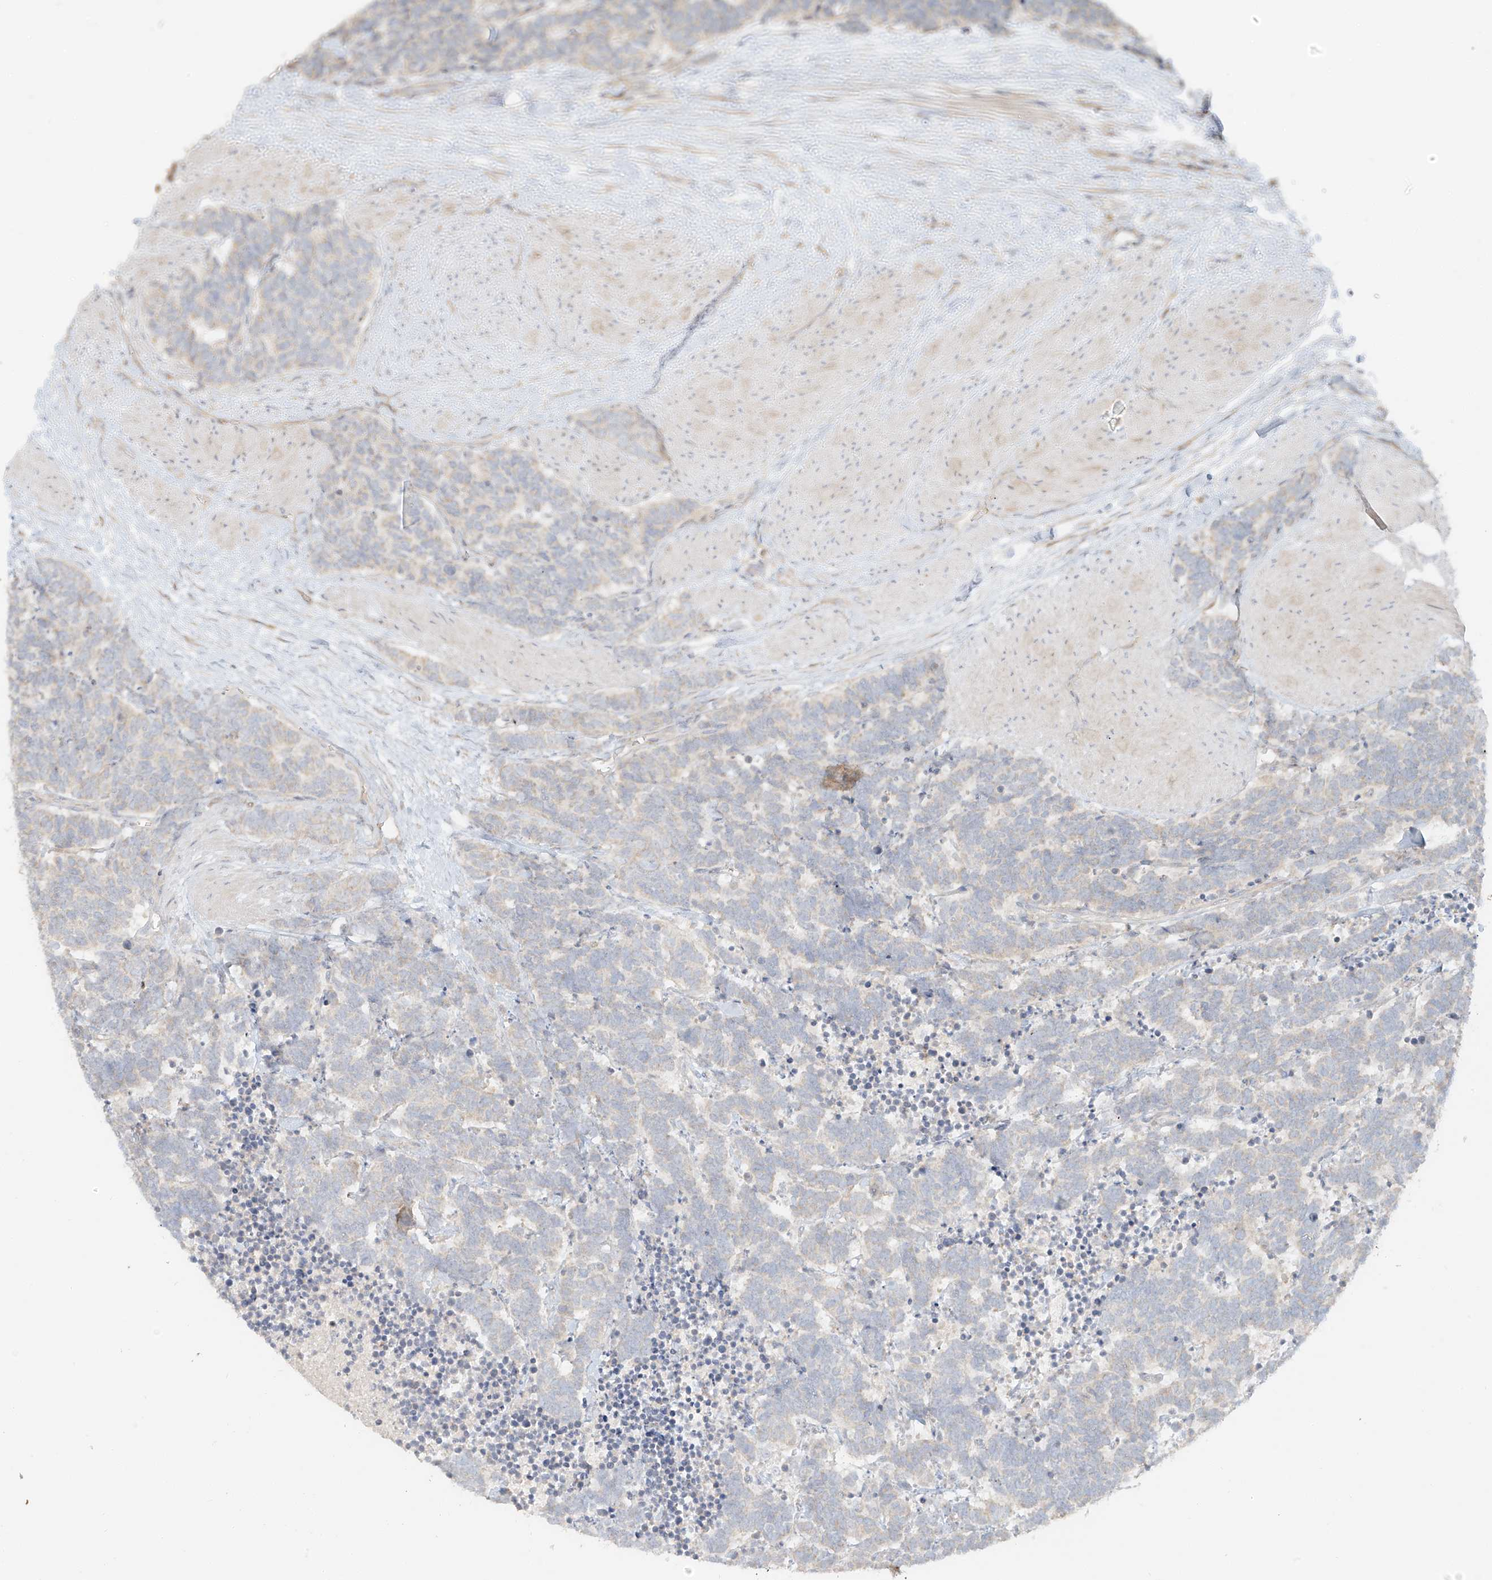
{"staining": {"intensity": "negative", "quantity": "none", "location": "none"}, "tissue": "carcinoid", "cell_type": "Tumor cells", "image_type": "cancer", "snomed": [{"axis": "morphology", "description": "Carcinoma, NOS"}, {"axis": "morphology", "description": "Carcinoid, malignant, NOS"}, {"axis": "topography", "description": "Urinary bladder"}], "caption": "A high-resolution photomicrograph shows IHC staining of carcinoid, which displays no significant positivity in tumor cells.", "gene": "MIPEP", "patient": {"sex": "male", "age": 57}}